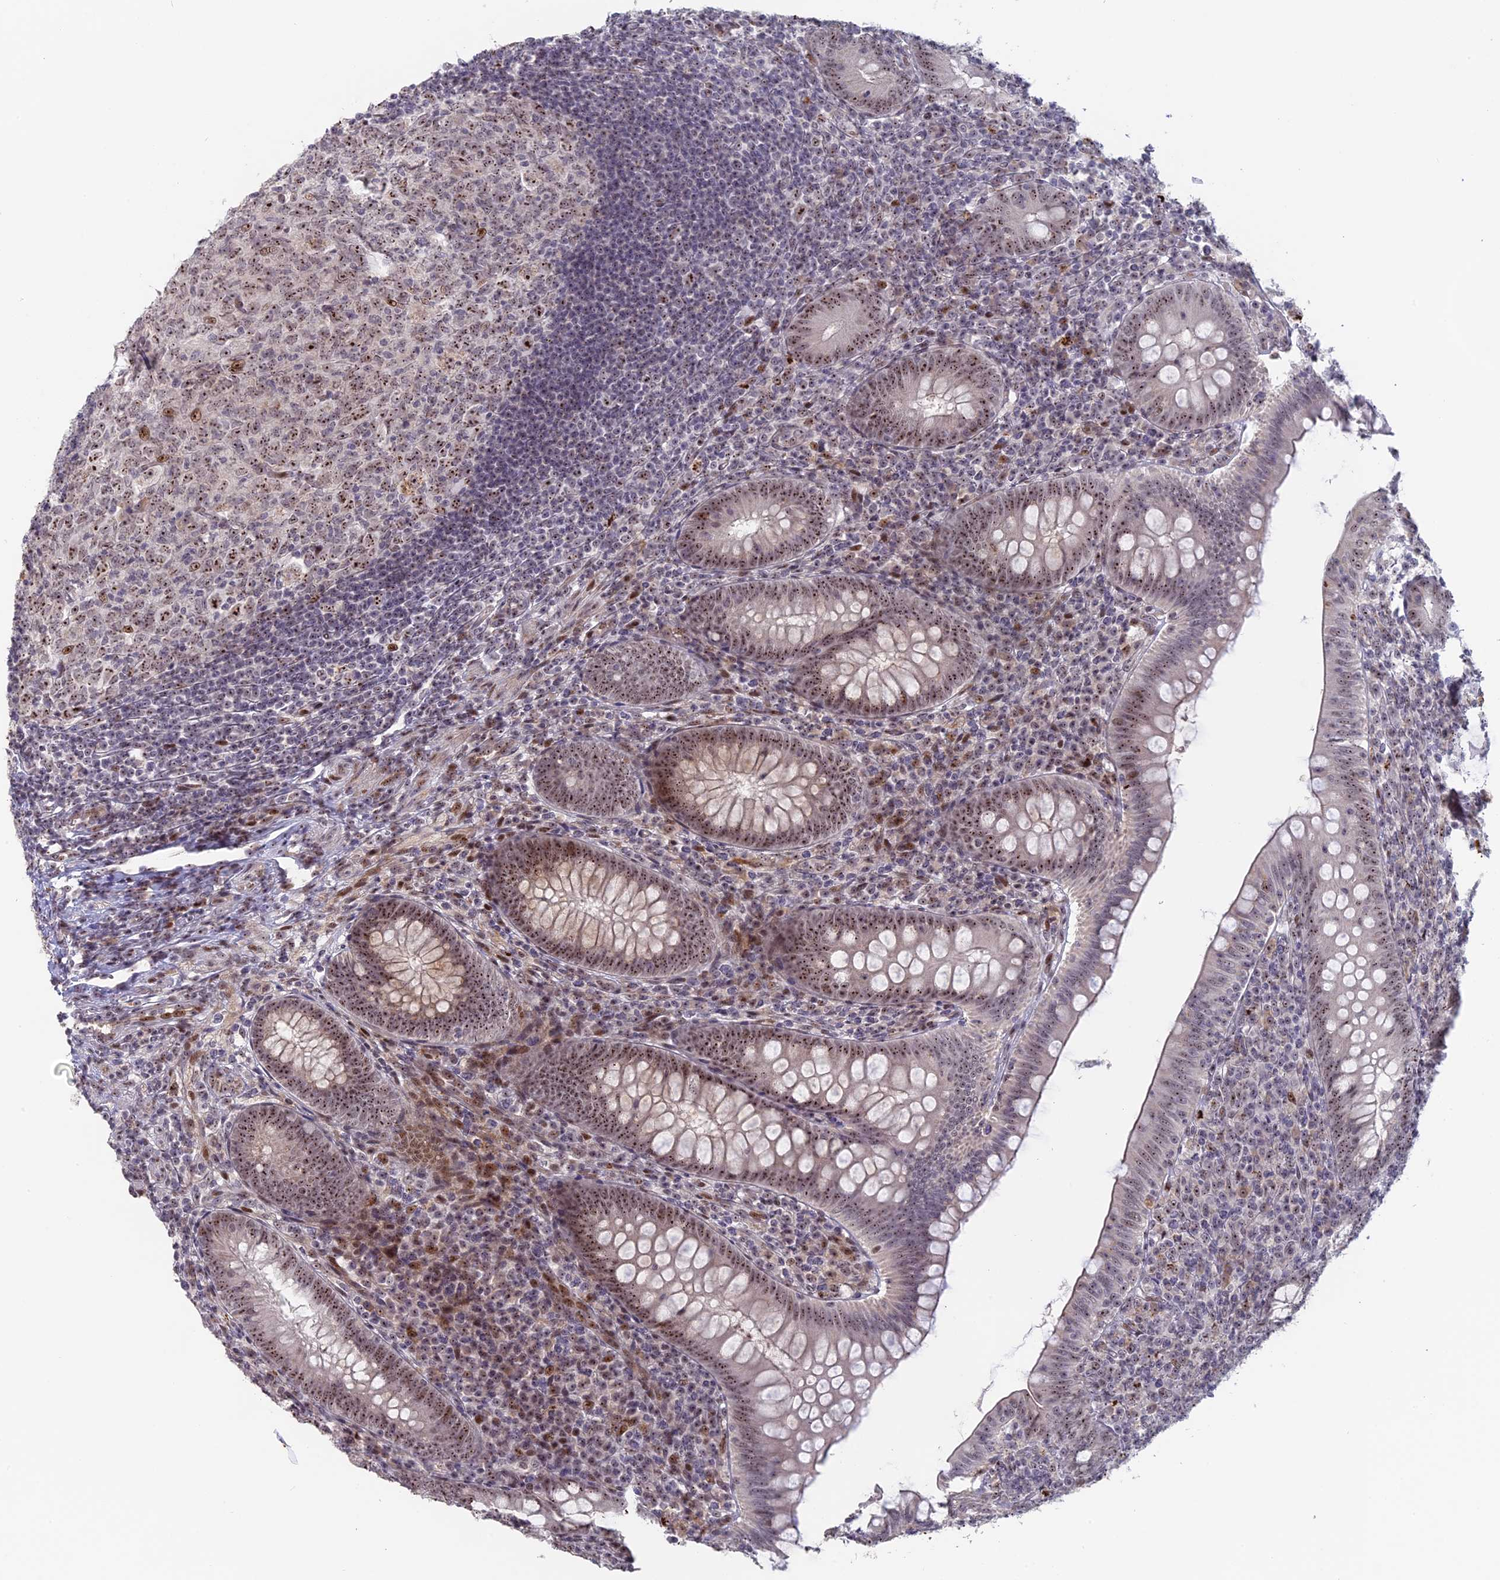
{"staining": {"intensity": "moderate", "quantity": ">75%", "location": "nuclear"}, "tissue": "appendix", "cell_type": "Glandular cells", "image_type": "normal", "snomed": [{"axis": "morphology", "description": "Normal tissue, NOS"}, {"axis": "topography", "description": "Appendix"}], "caption": "Immunohistochemistry (IHC) photomicrograph of benign appendix stained for a protein (brown), which shows medium levels of moderate nuclear expression in approximately >75% of glandular cells.", "gene": "FAM131A", "patient": {"sex": "male", "age": 14}}